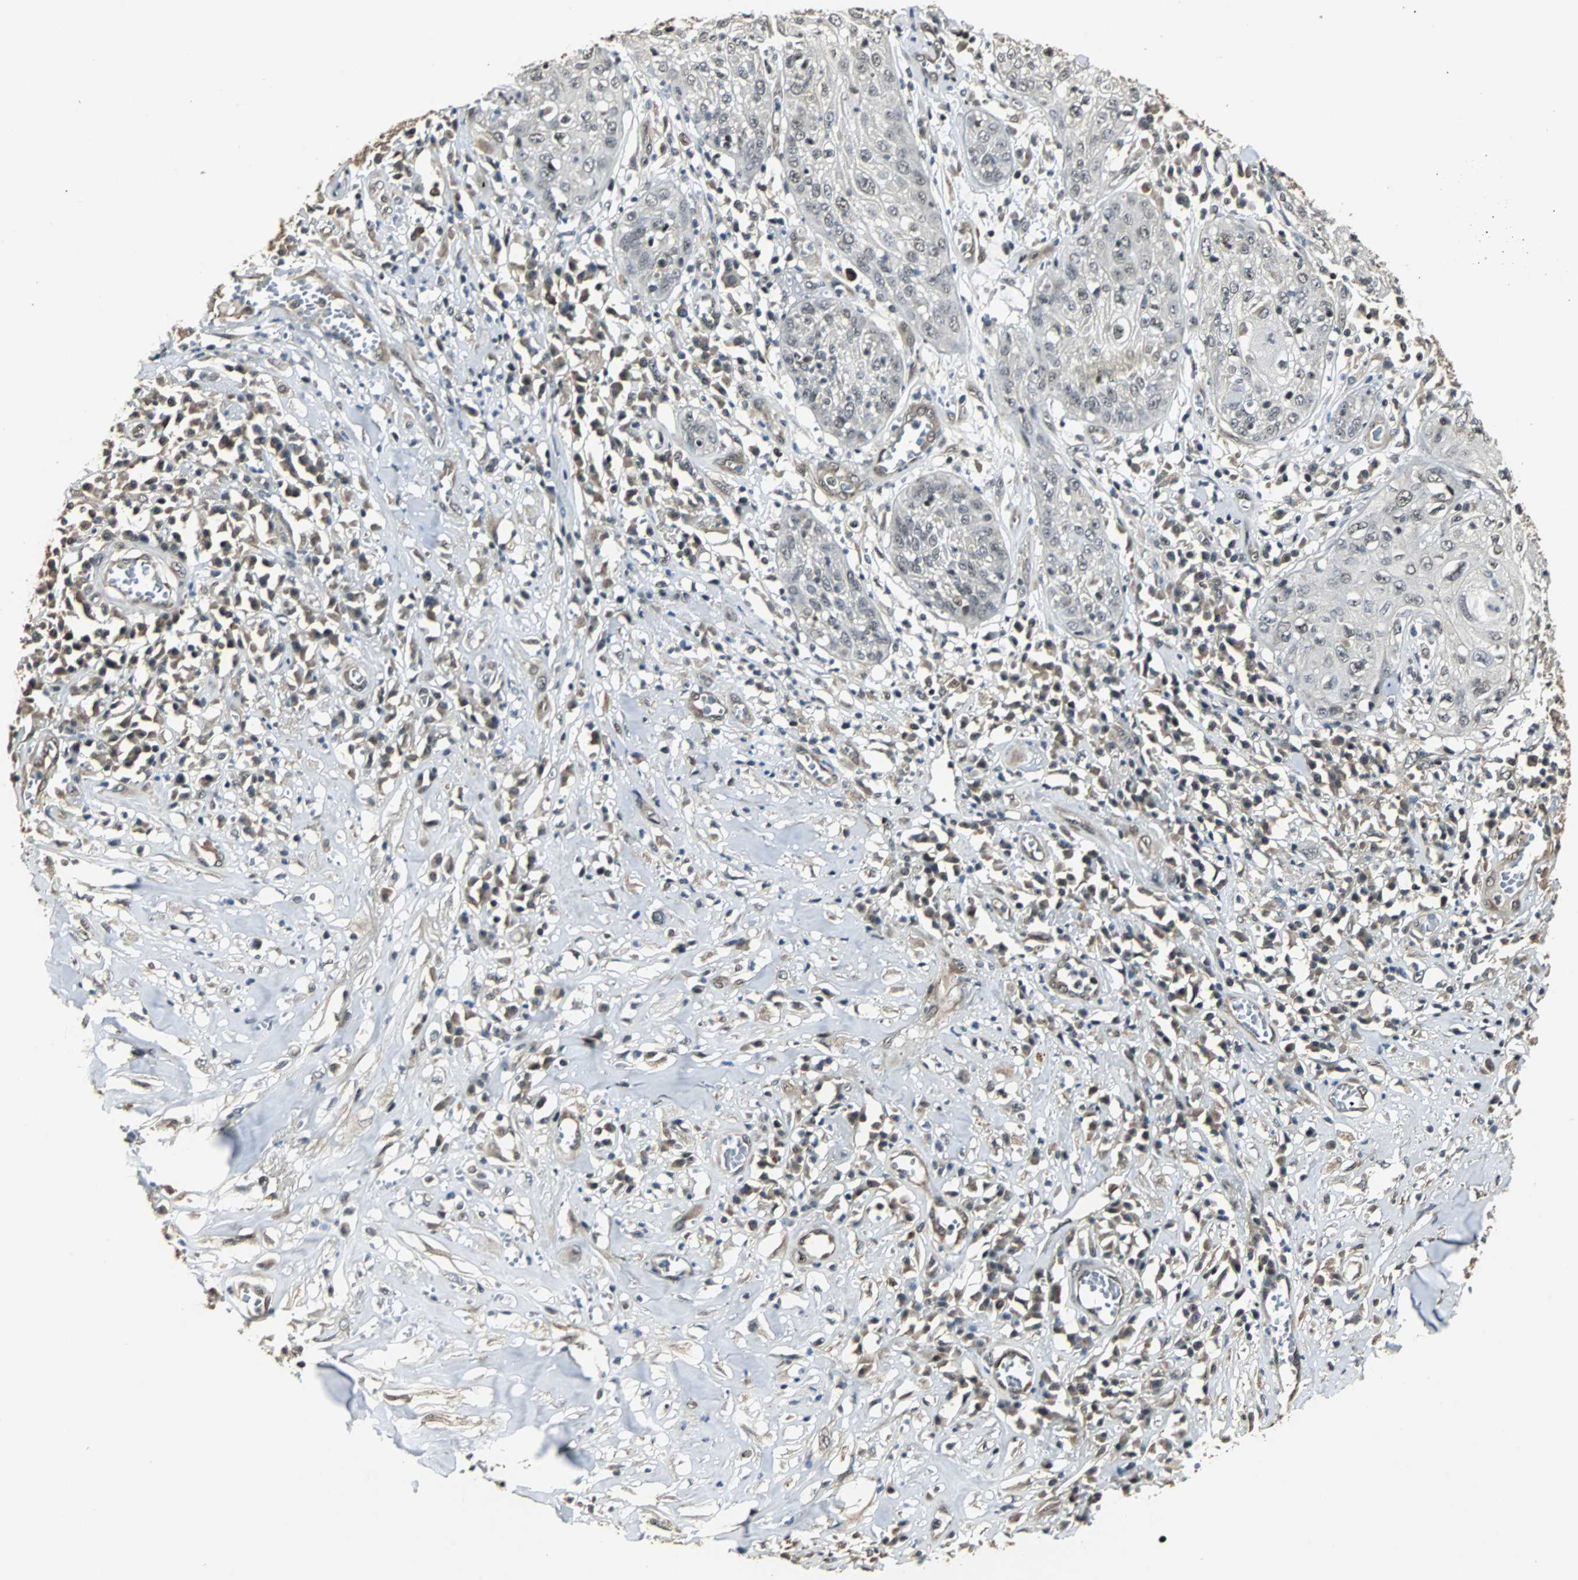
{"staining": {"intensity": "negative", "quantity": "none", "location": "none"}, "tissue": "skin cancer", "cell_type": "Tumor cells", "image_type": "cancer", "snomed": [{"axis": "morphology", "description": "Squamous cell carcinoma, NOS"}, {"axis": "topography", "description": "Skin"}], "caption": "Tumor cells show no significant protein staining in skin cancer. (Stains: DAB IHC with hematoxylin counter stain, Microscopy: brightfield microscopy at high magnification).", "gene": "MED4", "patient": {"sex": "male", "age": 65}}